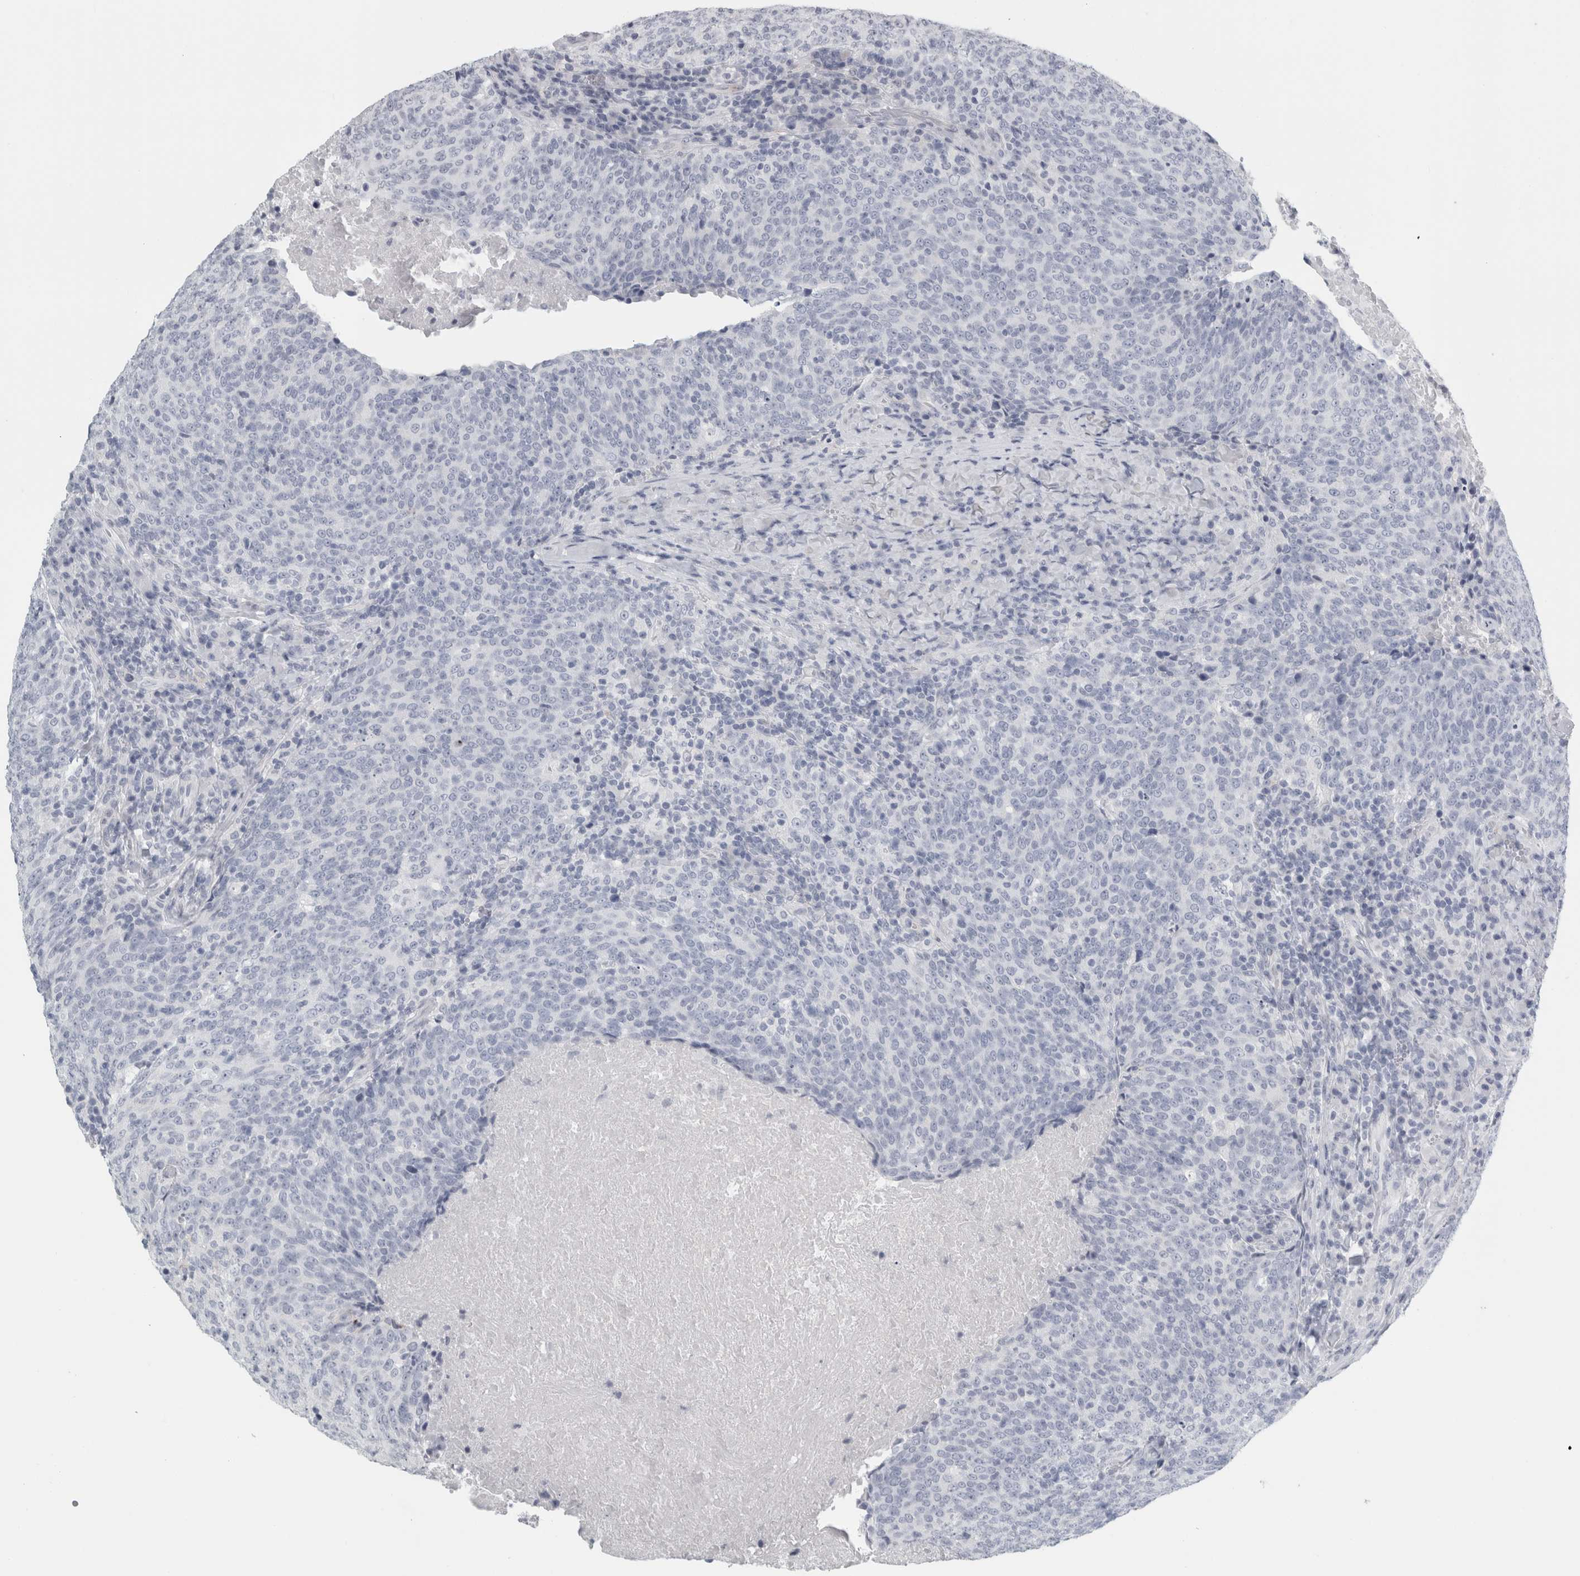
{"staining": {"intensity": "negative", "quantity": "none", "location": "none"}, "tissue": "head and neck cancer", "cell_type": "Tumor cells", "image_type": "cancer", "snomed": [{"axis": "morphology", "description": "Squamous cell carcinoma, NOS"}, {"axis": "morphology", "description": "Squamous cell carcinoma, metastatic, NOS"}, {"axis": "topography", "description": "Lymph node"}, {"axis": "topography", "description": "Head-Neck"}], "caption": "Squamous cell carcinoma (head and neck) was stained to show a protein in brown. There is no significant staining in tumor cells. The staining was performed using DAB (3,3'-diaminobenzidine) to visualize the protein expression in brown, while the nuclei were stained in blue with hematoxylin (Magnification: 20x).", "gene": "CPE", "patient": {"sex": "male", "age": 62}}